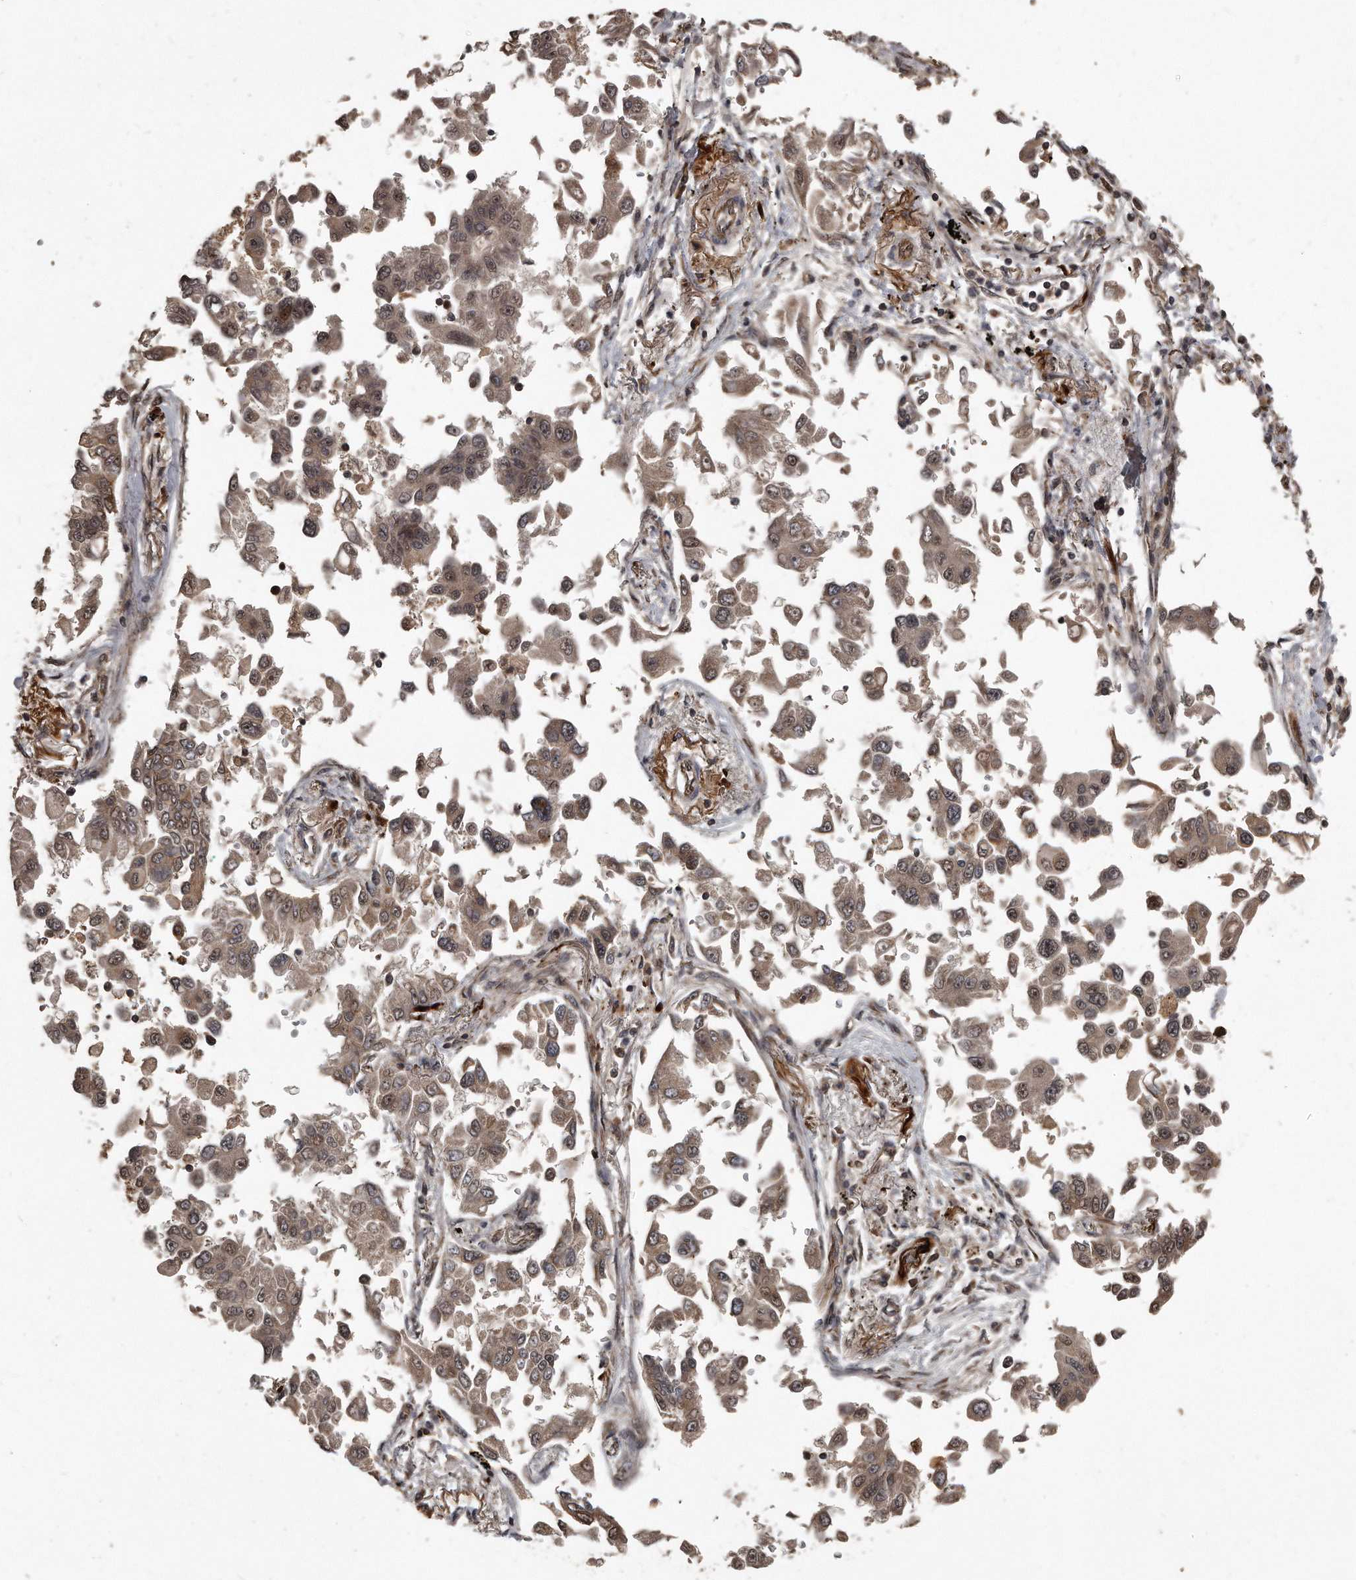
{"staining": {"intensity": "weak", "quantity": ">75%", "location": "cytoplasmic/membranous,nuclear"}, "tissue": "lung cancer", "cell_type": "Tumor cells", "image_type": "cancer", "snomed": [{"axis": "morphology", "description": "Adenocarcinoma, NOS"}, {"axis": "topography", "description": "Lung"}], "caption": "The image shows a brown stain indicating the presence of a protein in the cytoplasmic/membranous and nuclear of tumor cells in lung cancer (adenocarcinoma).", "gene": "GCH1", "patient": {"sex": "female", "age": 67}}